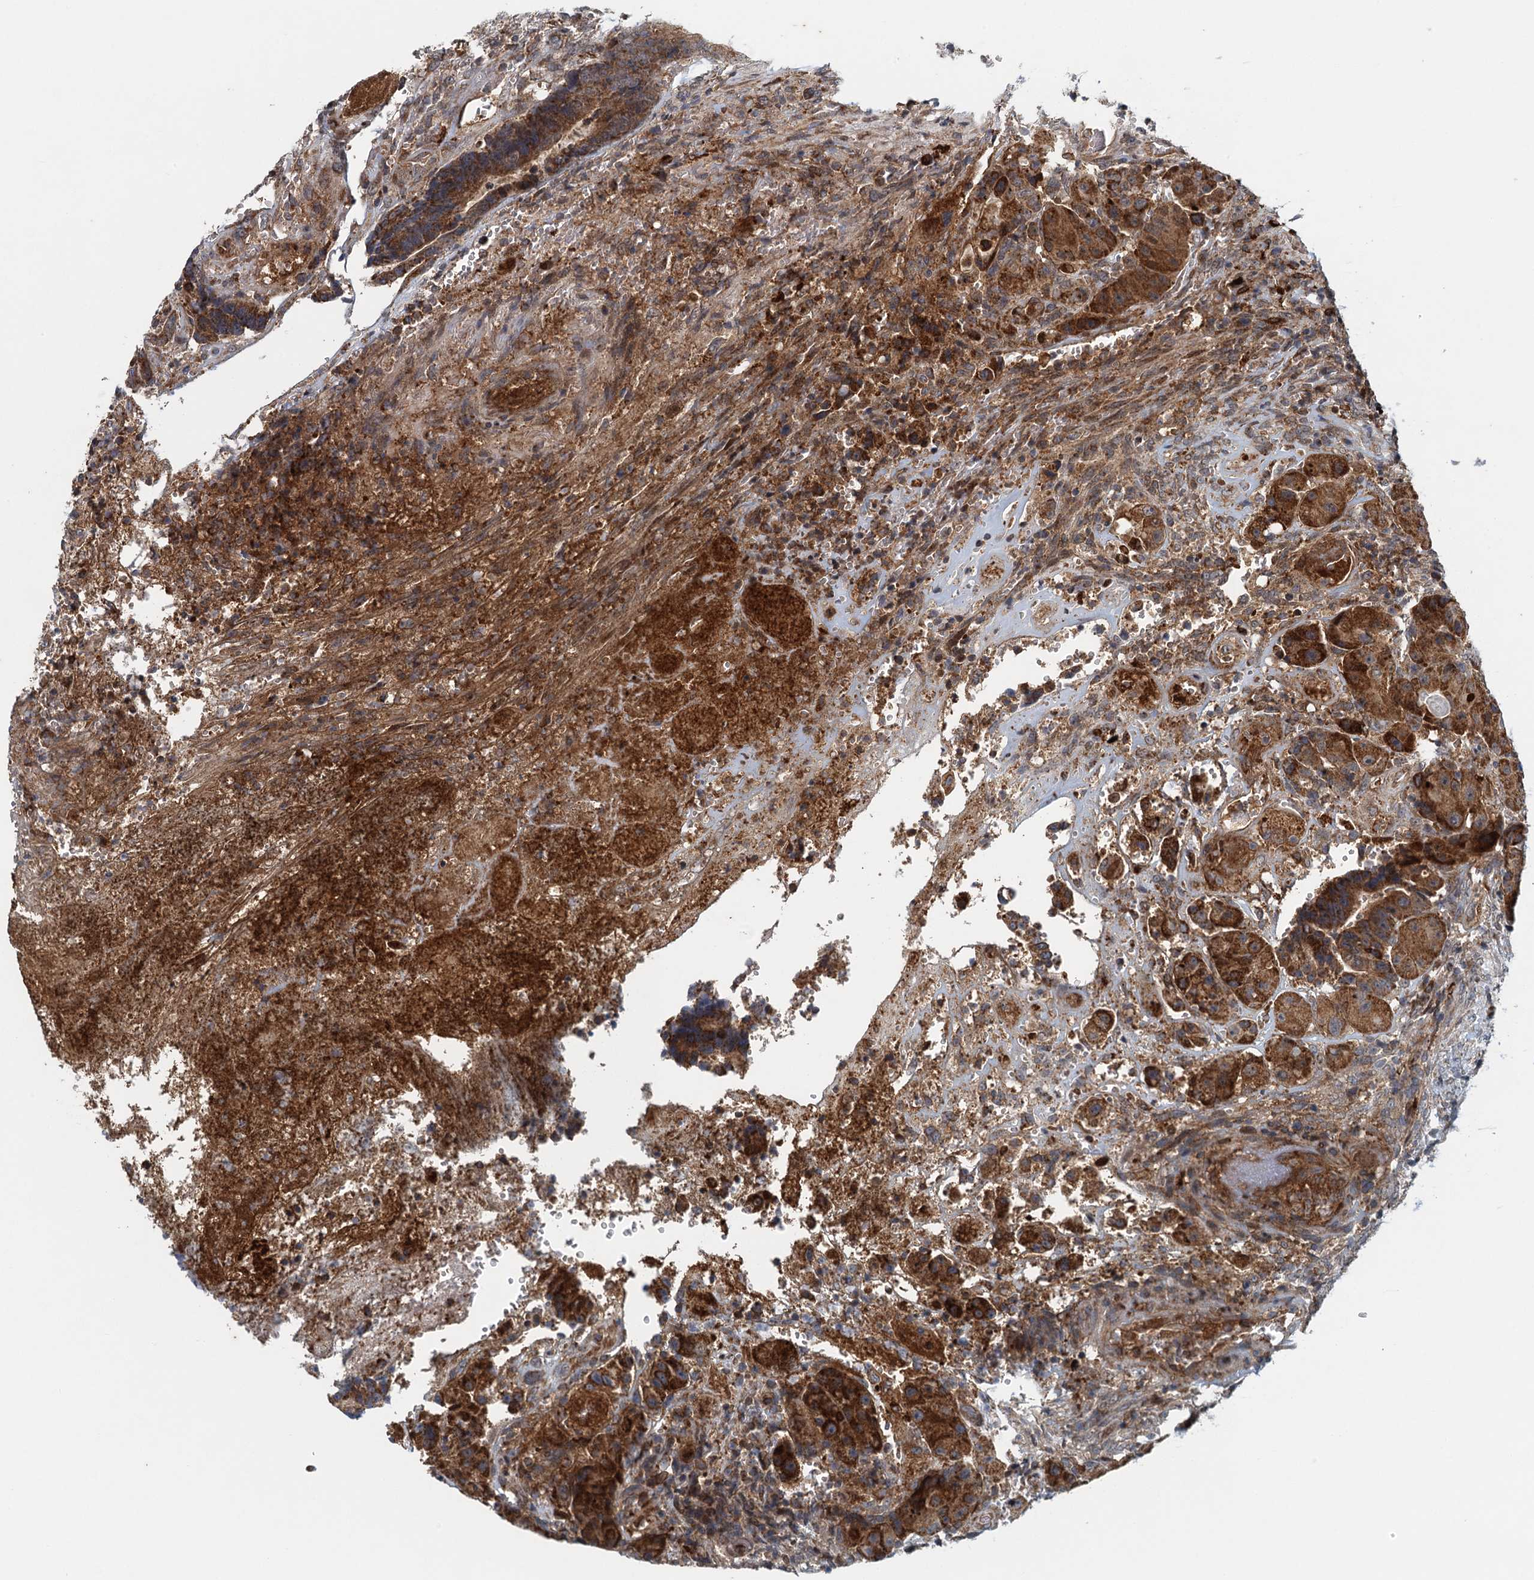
{"staining": {"intensity": "strong", "quantity": ">75%", "location": "cytoplasmic/membranous"}, "tissue": "colorectal cancer", "cell_type": "Tumor cells", "image_type": "cancer", "snomed": [{"axis": "morphology", "description": "Adenocarcinoma, NOS"}, {"axis": "topography", "description": "Rectum"}], "caption": "Adenocarcinoma (colorectal) tissue demonstrates strong cytoplasmic/membranous positivity in approximately >75% of tumor cells, visualized by immunohistochemistry.", "gene": "NLRP10", "patient": {"sex": "male", "age": 69}}